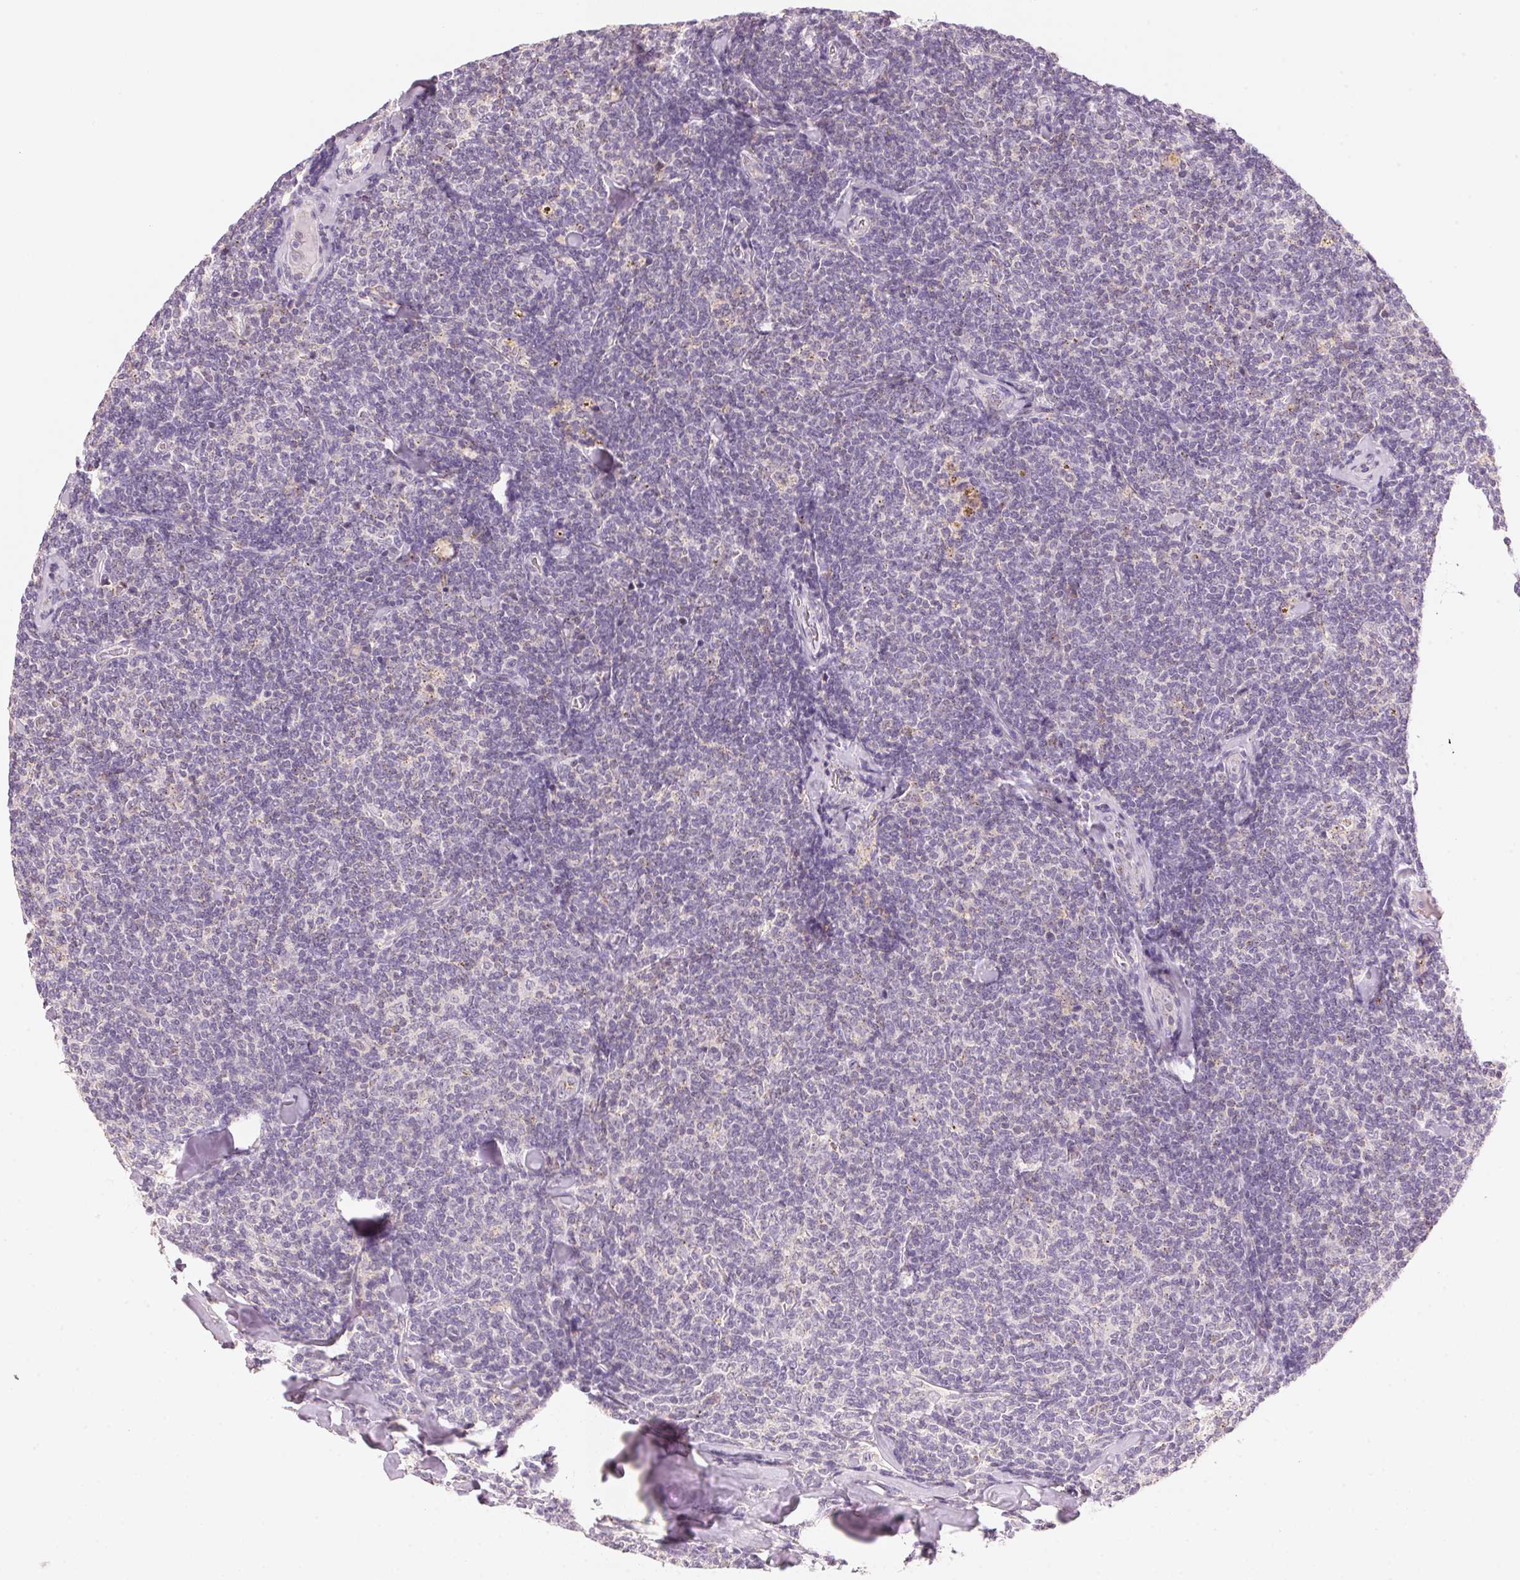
{"staining": {"intensity": "negative", "quantity": "none", "location": "none"}, "tissue": "lymphoma", "cell_type": "Tumor cells", "image_type": "cancer", "snomed": [{"axis": "morphology", "description": "Malignant lymphoma, non-Hodgkin's type, Low grade"}, {"axis": "topography", "description": "Lymph node"}], "caption": "Tumor cells show no significant staining in lymphoma. Nuclei are stained in blue.", "gene": "HOXB13", "patient": {"sex": "female", "age": 56}}